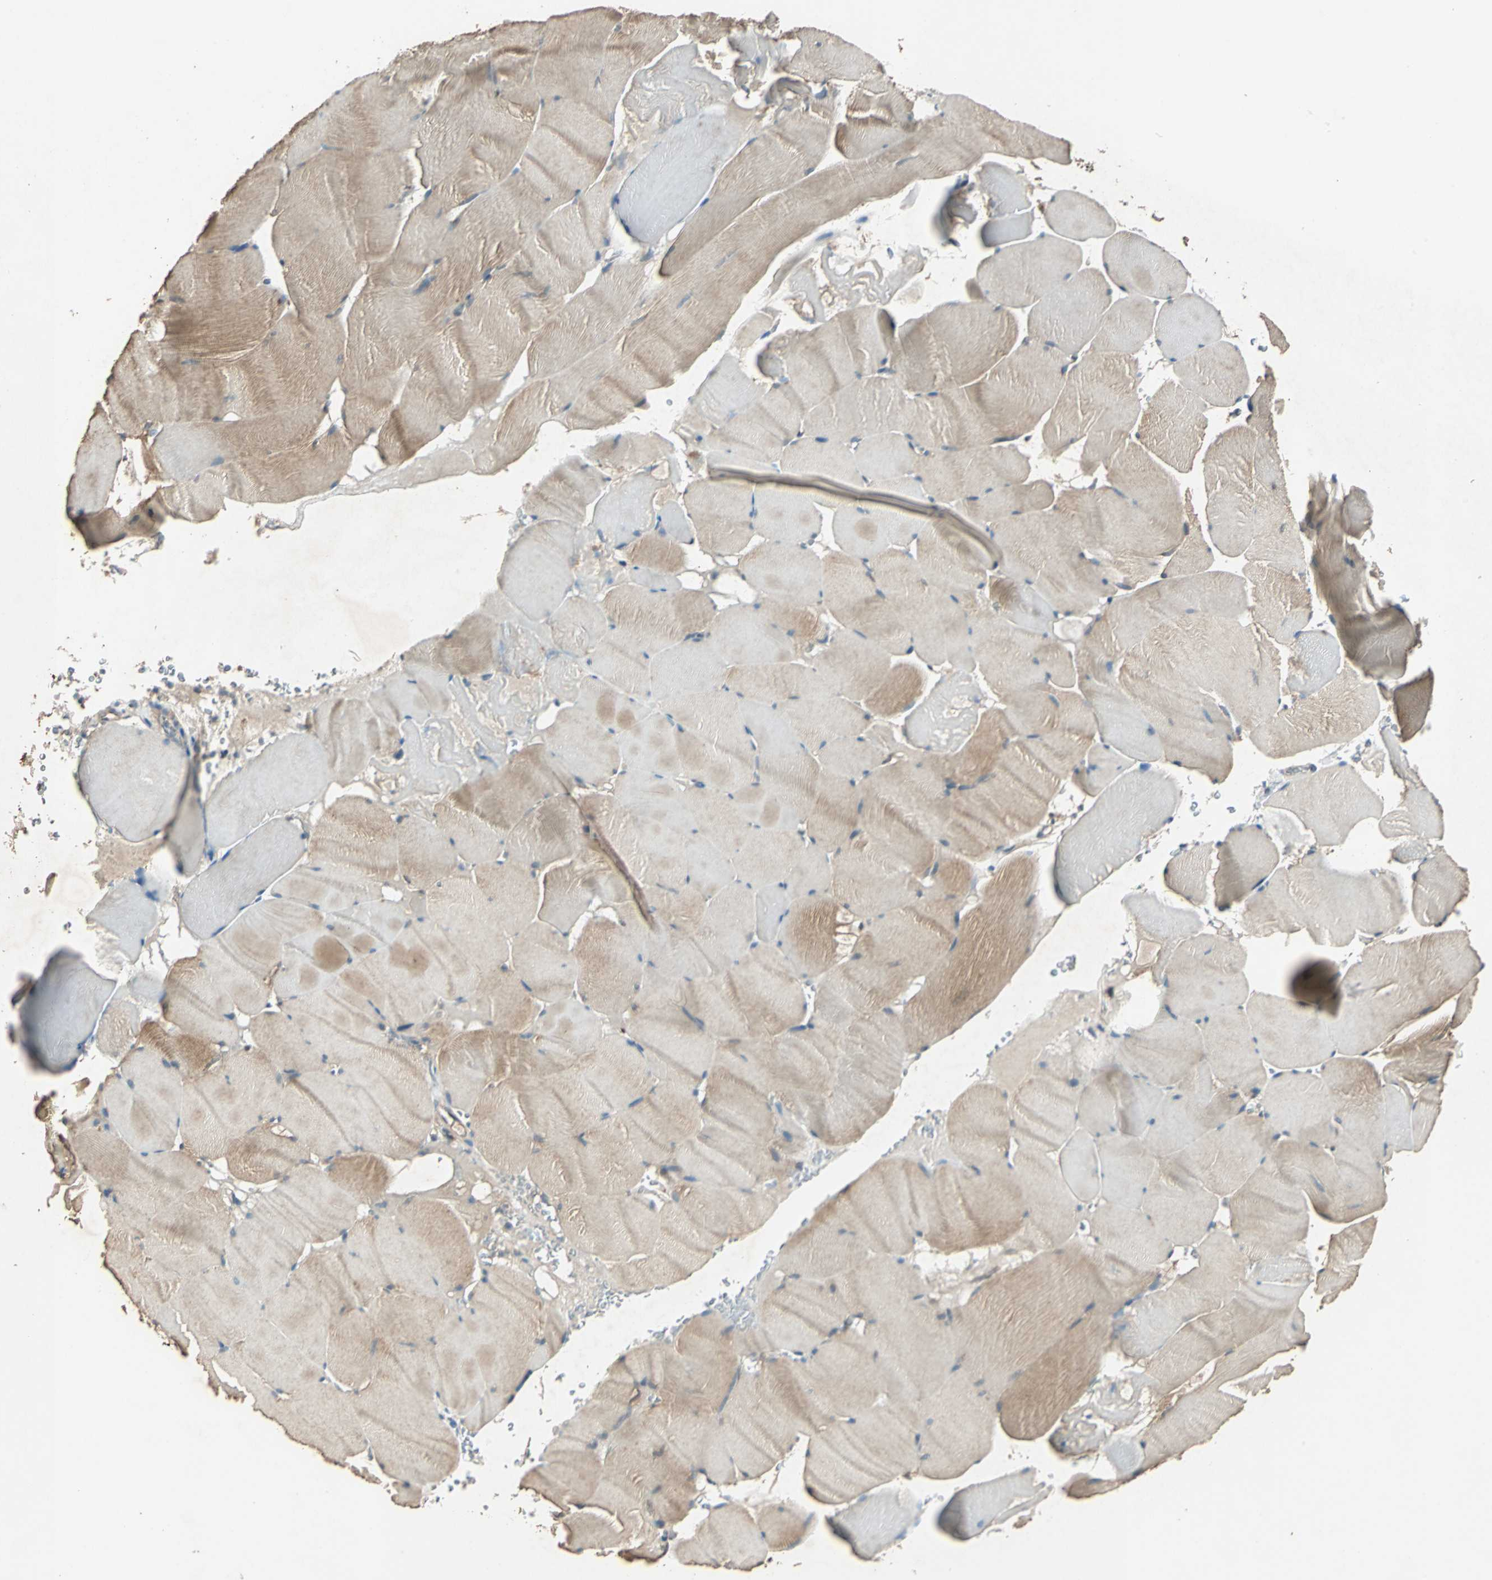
{"staining": {"intensity": "weak", "quantity": ">75%", "location": "cytoplasmic/membranous"}, "tissue": "skeletal muscle", "cell_type": "Myocytes", "image_type": "normal", "snomed": [{"axis": "morphology", "description": "Normal tissue, NOS"}, {"axis": "topography", "description": "Skeletal muscle"}], "caption": "Benign skeletal muscle was stained to show a protein in brown. There is low levels of weak cytoplasmic/membranous expression in approximately >75% of myocytes. Immunohistochemistry stains the protein of interest in brown and the nuclei are stained blue.", "gene": "RRM2B", "patient": {"sex": "male", "age": 62}}